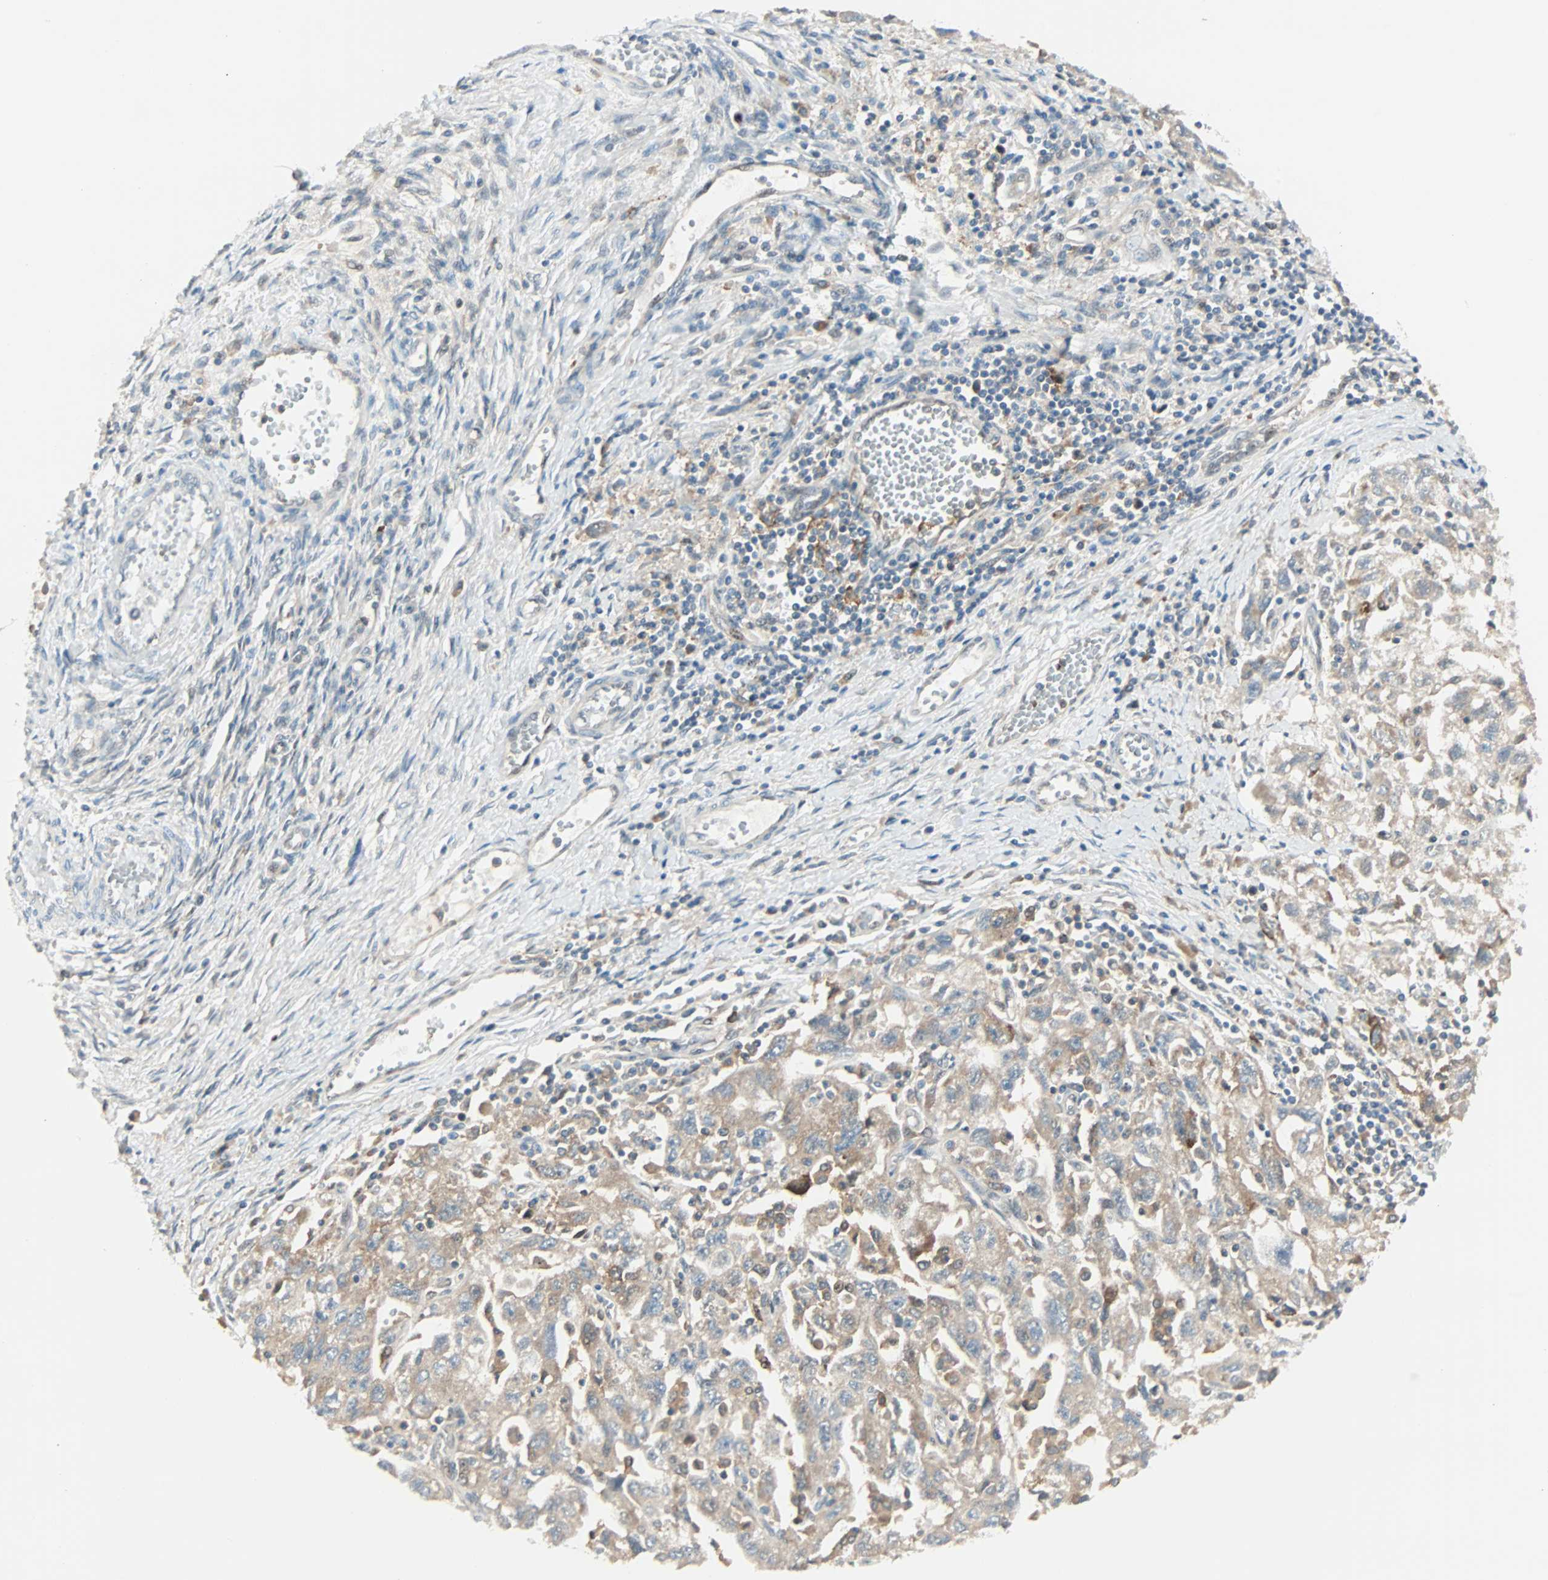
{"staining": {"intensity": "weak", "quantity": ">75%", "location": "cytoplasmic/membranous"}, "tissue": "ovarian cancer", "cell_type": "Tumor cells", "image_type": "cancer", "snomed": [{"axis": "morphology", "description": "Carcinoma, NOS"}, {"axis": "morphology", "description": "Cystadenocarcinoma, serous, NOS"}, {"axis": "topography", "description": "Ovary"}], "caption": "Immunohistochemistry (DAB) staining of human ovarian serous cystadenocarcinoma displays weak cytoplasmic/membranous protein positivity in approximately >75% of tumor cells.", "gene": "SMIM8", "patient": {"sex": "female", "age": 69}}